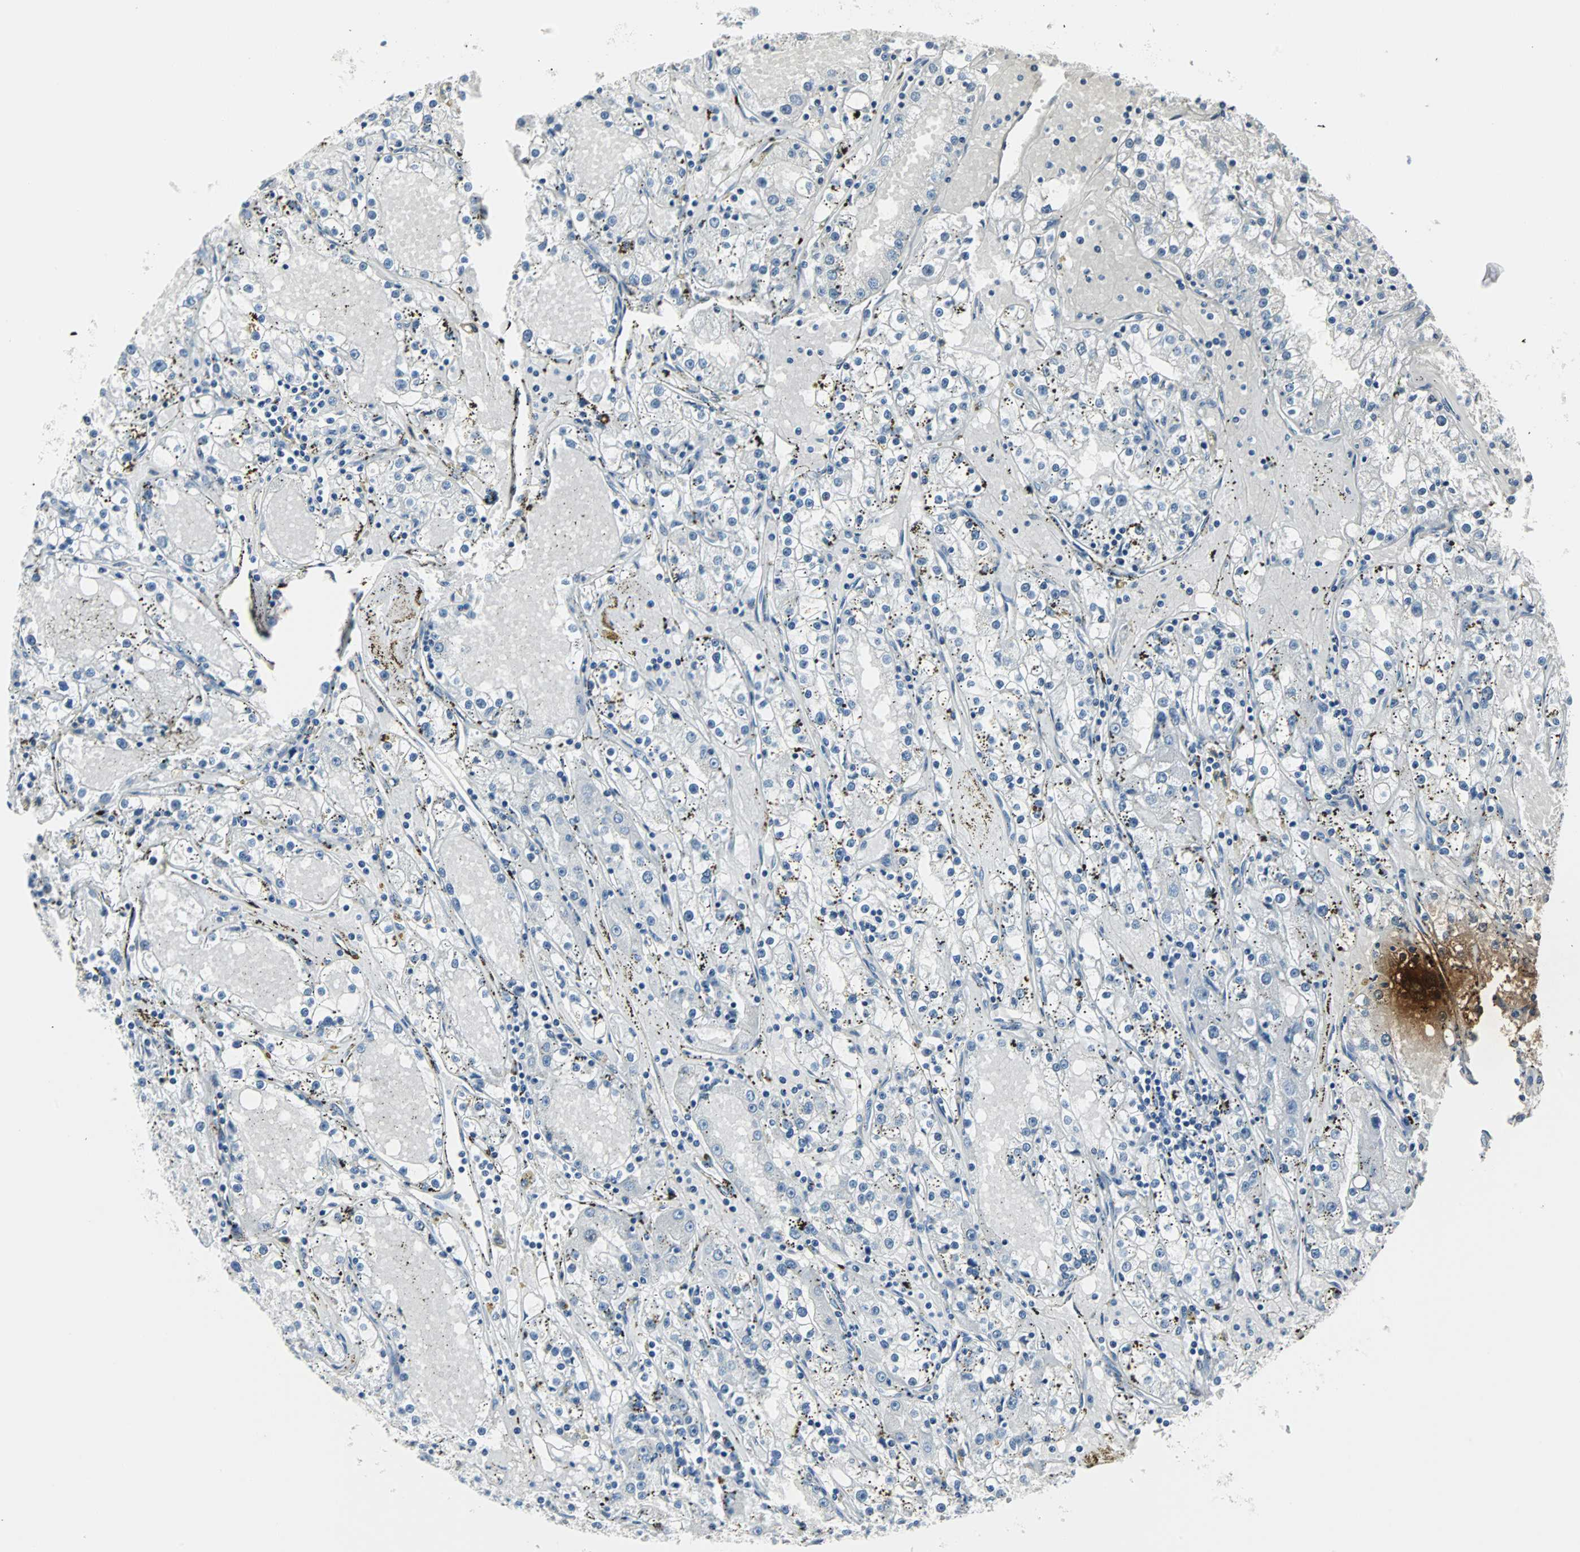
{"staining": {"intensity": "negative", "quantity": "none", "location": "none"}, "tissue": "renal cancer", "cell_type": "Tumor cells", "image_type": "cancer", "snomed": [{"axis": "morphology", "description": "Adenocarcinoma, NOS"}, {"axis": "topography", "description": "Kidney"}], "caption": "A histopathology image of renal adenocarcinoma stained for a protein exhibits no brown staining in tumor cells. The staining is performed using DAB brown chromogen with nuclei counter-stained in using hematoxylin.", "gene": "IL33", "patient": {"sex": "male", "age": 56}}